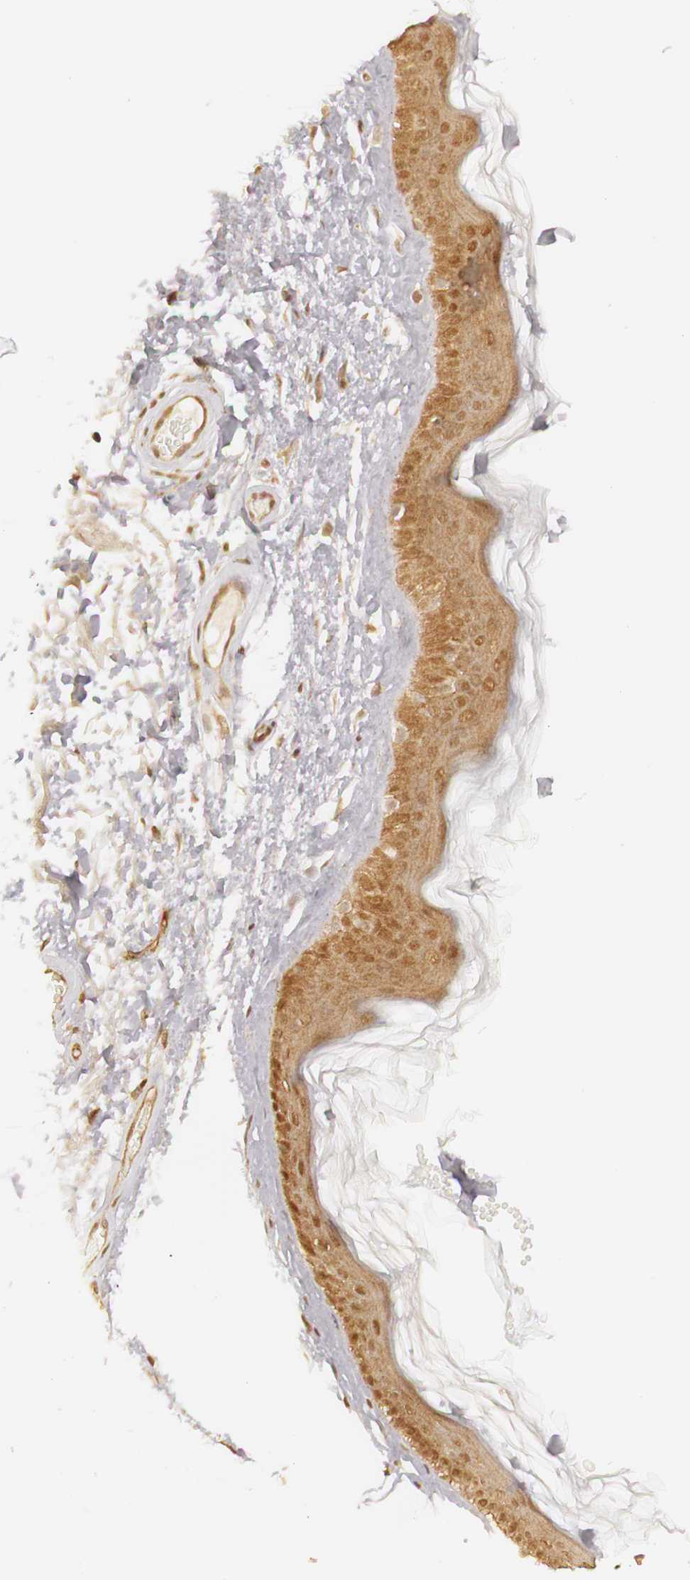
{"staining": {"intensity": "weak", "quantity": ">75%", "location": "nuclear"}, "tissue": "skin", "cell_type": "Fibroblasts", "image_type": "normal", "snomed": [{"axis": "morphology", "description": "Normal tissue, NOS"}, {"axis": "topography", "description": "Skin"}], "caption": "IHC of normal human skin reveals low levels of weak nuclear positivity in approximately >75% of fibroblasts. The staining was performed using DAB to visualize the protein expression in brown, while the nuclei were stained in blue with hematoxylin (Magnification: 20x).", "gene": "PLEKHA1", "patient": {"sex": "male", "age": 63}}